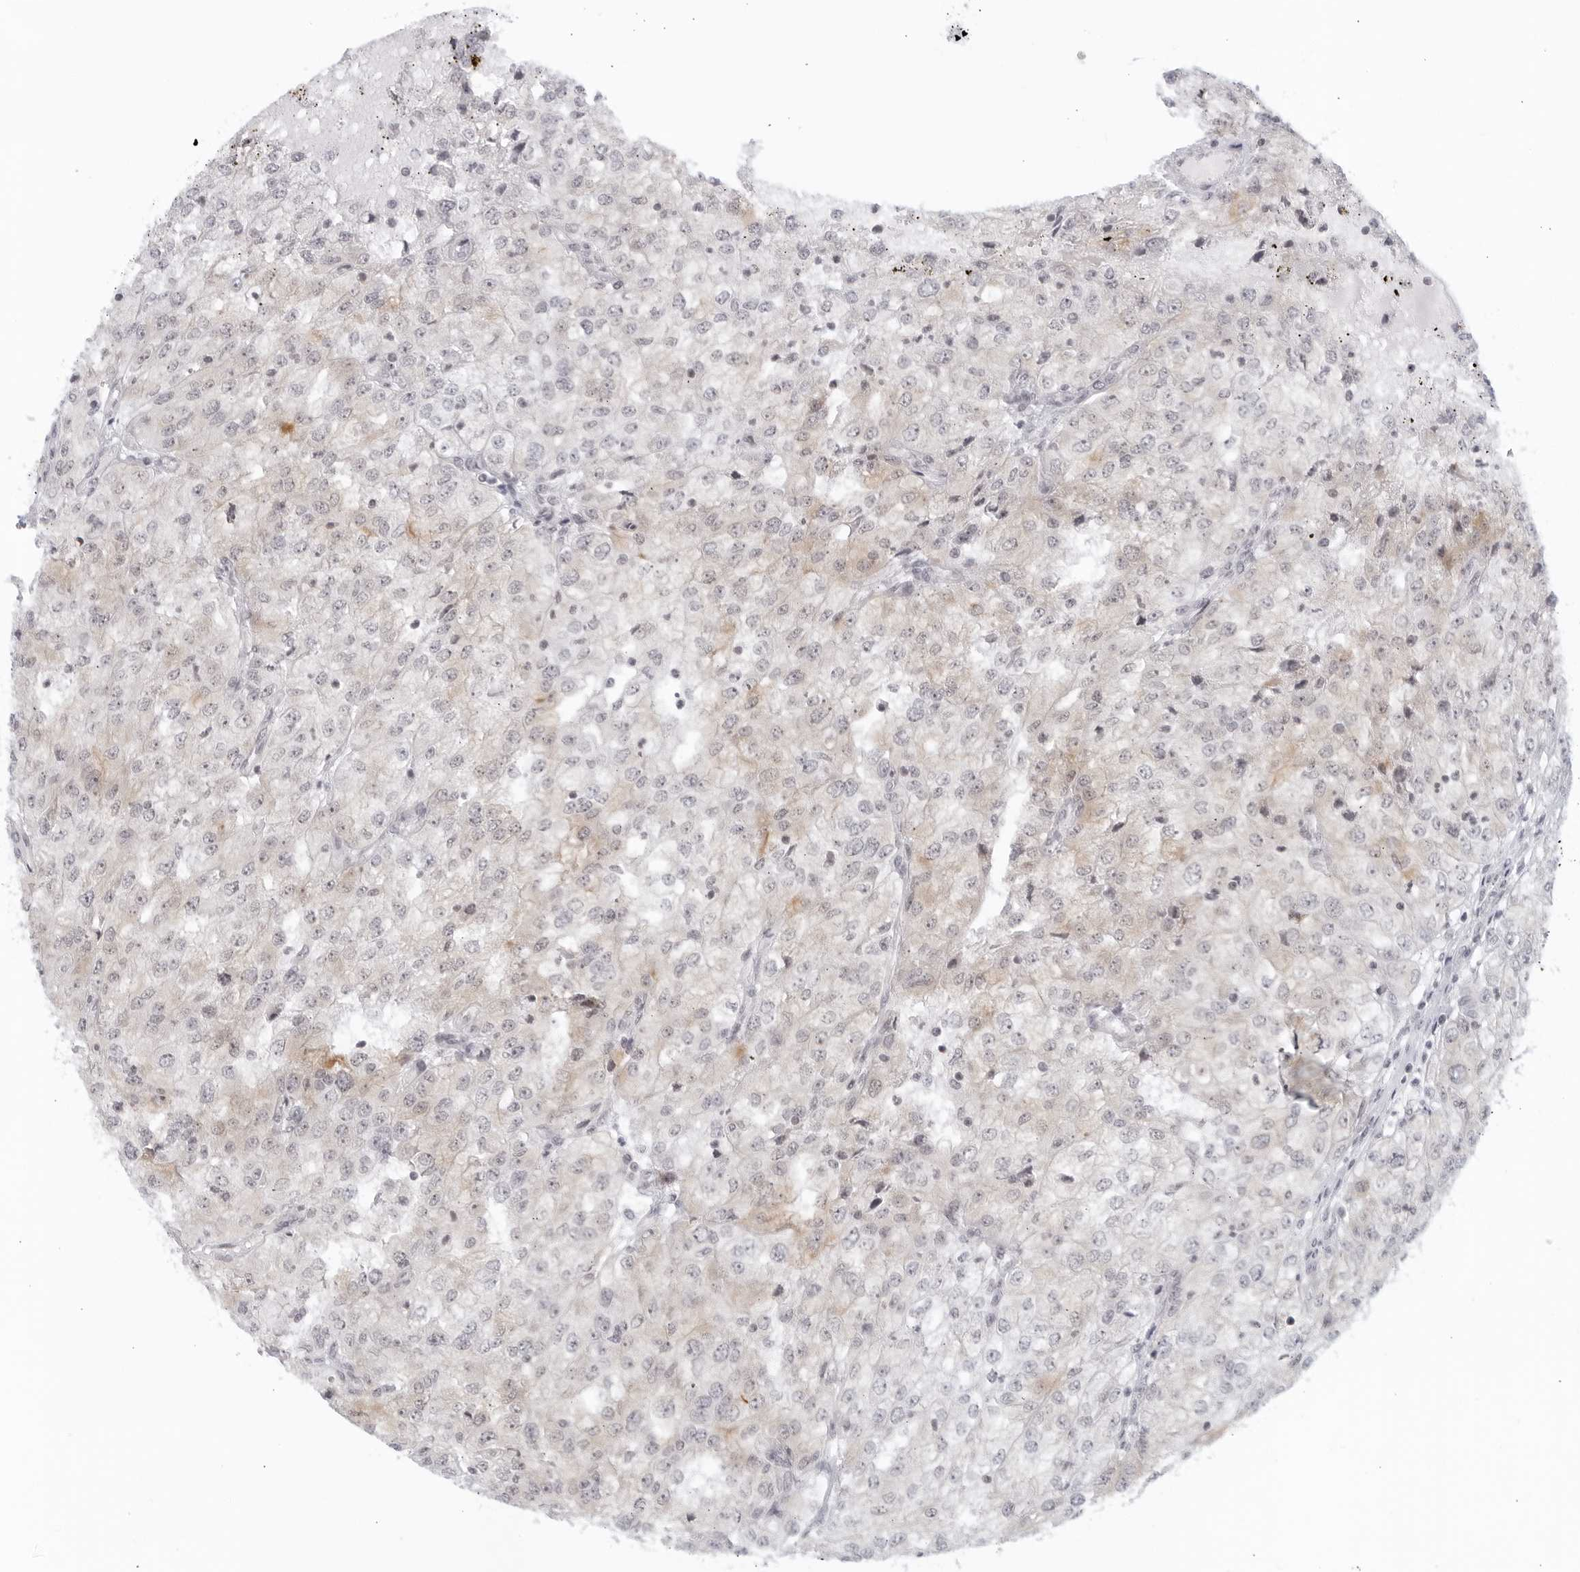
{"staining": {"intensity": "negative", "quantity": "none", "location": "none"}, "tissue": "renal cancer", "cell_type": "Tumor cells", "image_type": "cancer", "snomed": [{"axis": "morphology", "description": "Adenocarcinoma, NOS"}, {"axis": "topography", "description": "Kidney"}], "caption": "Adenocarcinoma (renal) stained for a protein using immunohistochemistry (IHC) exhibits no staining tumor cells.", "gene": "RAB11FIP3", "patient": {"sex": "female", "age": 54}}